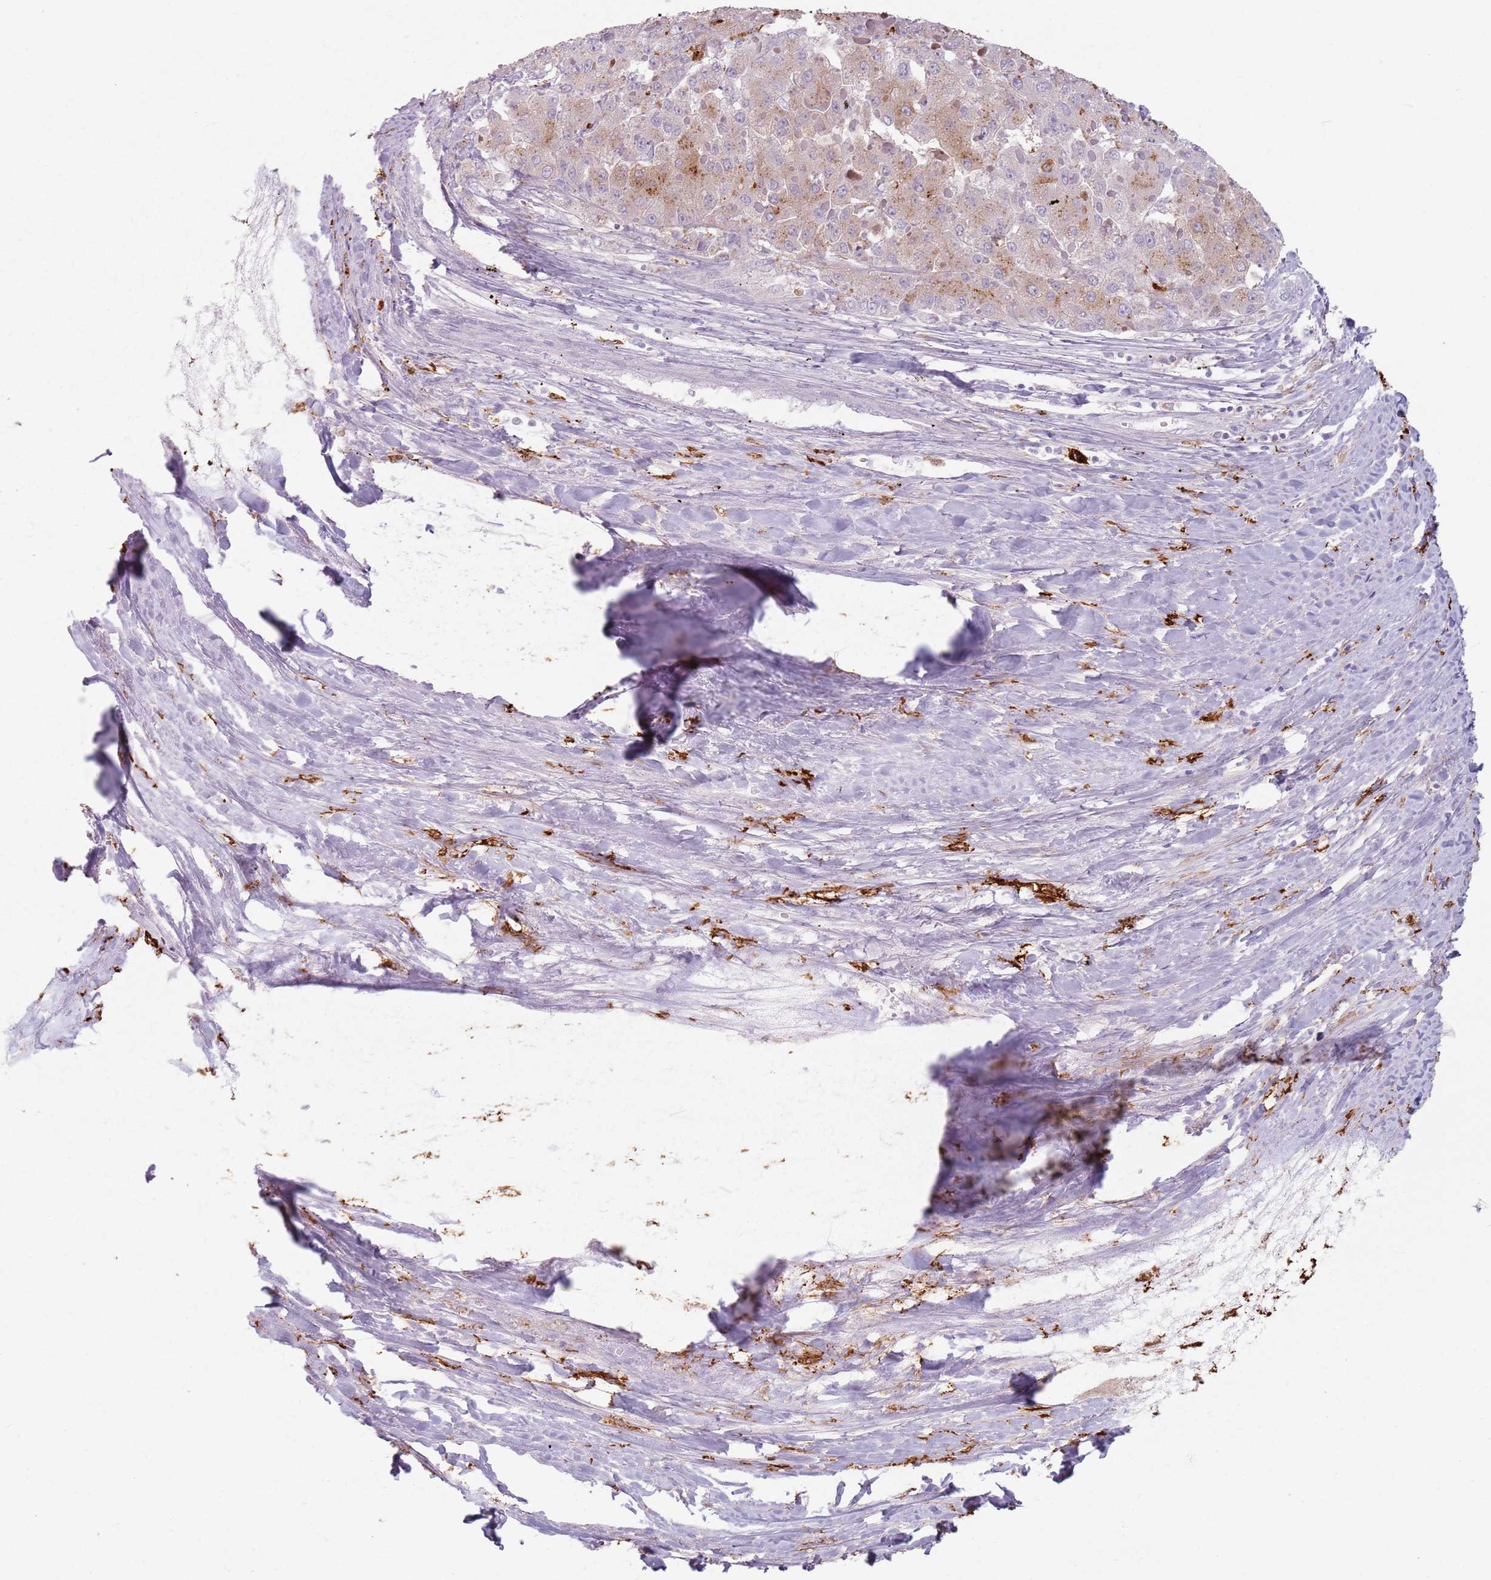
{"staining": {"intensity": "weak", "quantity": "25%-75%", "location": "cytoplasmic/membranous"}, "tissue": "liver cancer", "cell_type": "Tumor cells", "image_type": "cancer", "snomed": [{"axis": "morphology", "description": "Carcinoma, Hepatocellular, NOS"}, {"axis": "topography", "description": "Liver"}], "caption": "Immunohistochemistry of liver hepatocellular carcinoma demonstrates low levels of weak cytoplasmic/membranous positivity in approximately 25%-75% of tumor cells. Using DAB (3,3'-diaminobenzidine) (brown) and hematoxylin (blue) stains, captured at high magnification using brightfield microscopy.", "gene": "GDPGP1", "patient": {"sex": "female", "age": 73}}